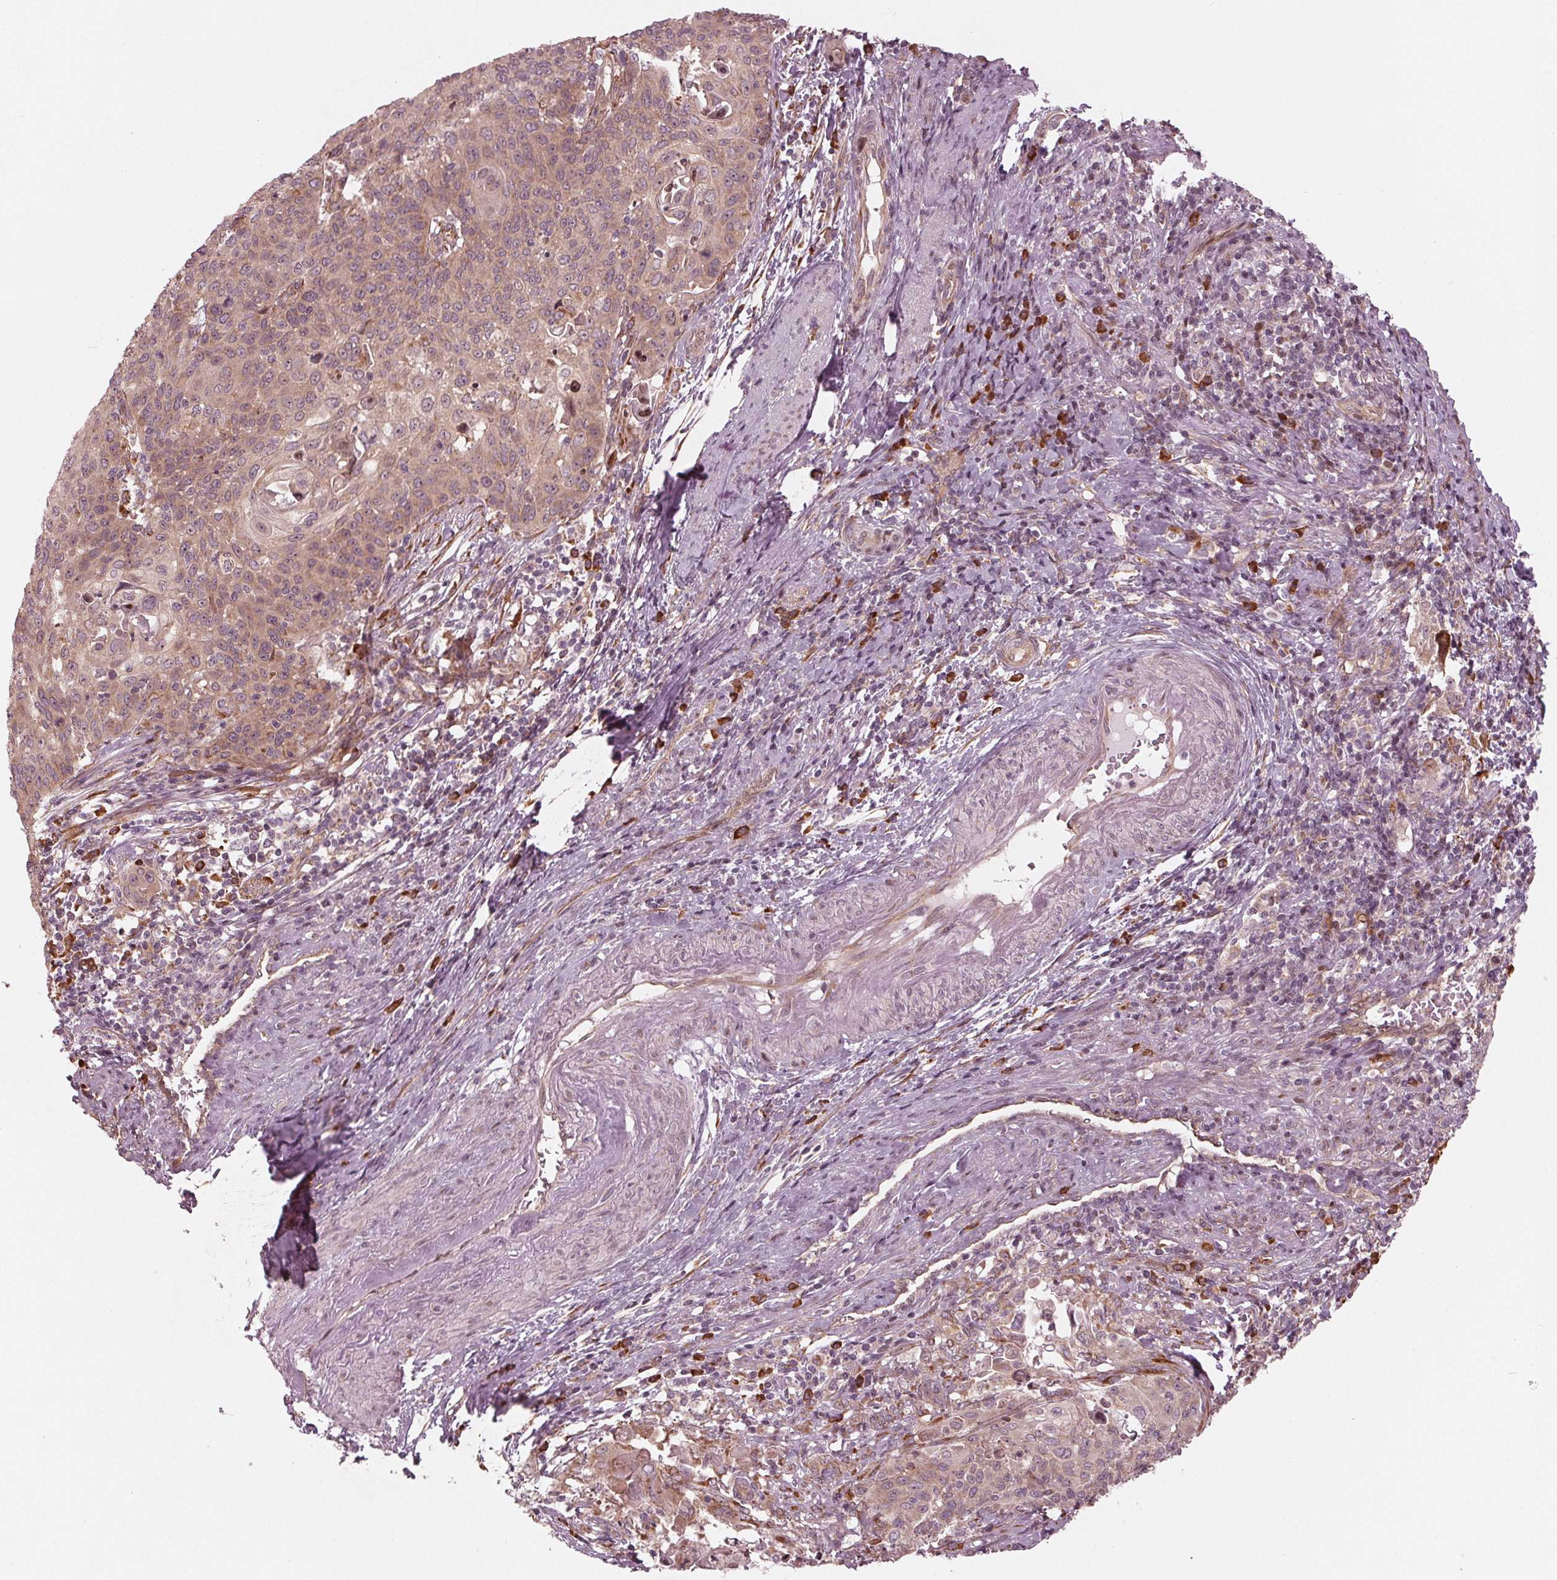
{"staining": {"intensity": "weak", "quantity": ">75%", "location": "cytoplasmic/membranous"}, "tissue": "cervical cancer", "cell_type": "Tumor cells", "image_type": "cancer", "snomed": [{"axis": "morphology", "description": "Squamous cell carcinoma, NOS"}, {"axis": "topography", "description": "Cervix"}], "caption": "DAB immunohistochemical staining of squamous cell carcinoma (cervical) shows weak cytoplasmic/membranous protein expression in approximately >75% of tumor cells.", "gene": "CMIP", "patient": {"sex": "female", "age": 65}}